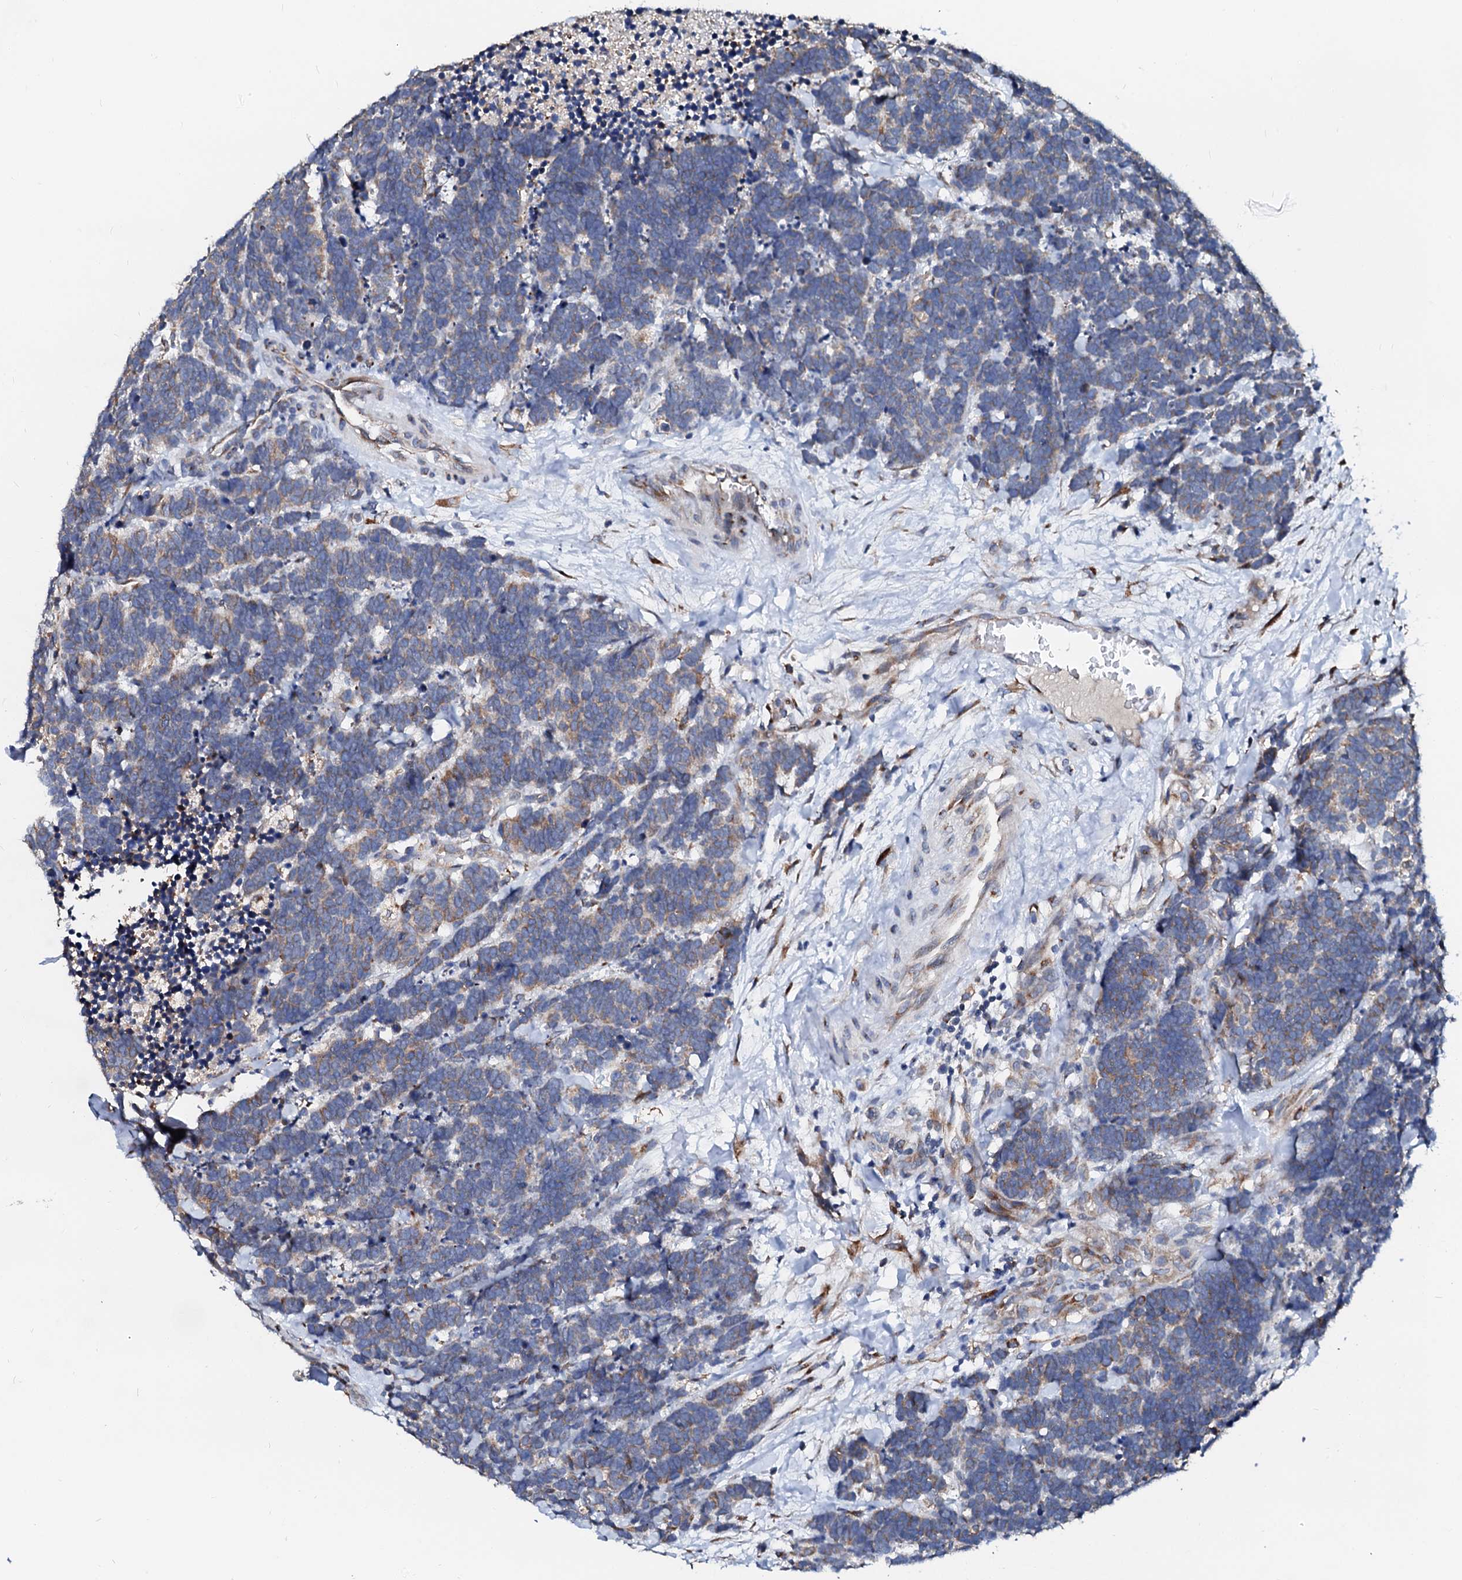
{"staining": {"intensity": "weak", "quantity": "<25%", "location": "cytoplasmic/membranous"}, "tissue": "carcinoid", "cell_type": "Tumor cells", "image_type": "cancer", "snomed": [{"axis": "morphology", "description": "Carcinoma, NOS"}, {"axis": "morphology", "description": "Carcinoid, malignant, NOS"}, {"axis": "topography", "description": "Urinary bladder"}], "caption": "High power microscopy image of an immunohistochemistry micrograph of carcinoid, revealing no significant expression in tumor cells.", "gene": "LMAN1", "patient": {"sex": "male", "age": 57}}